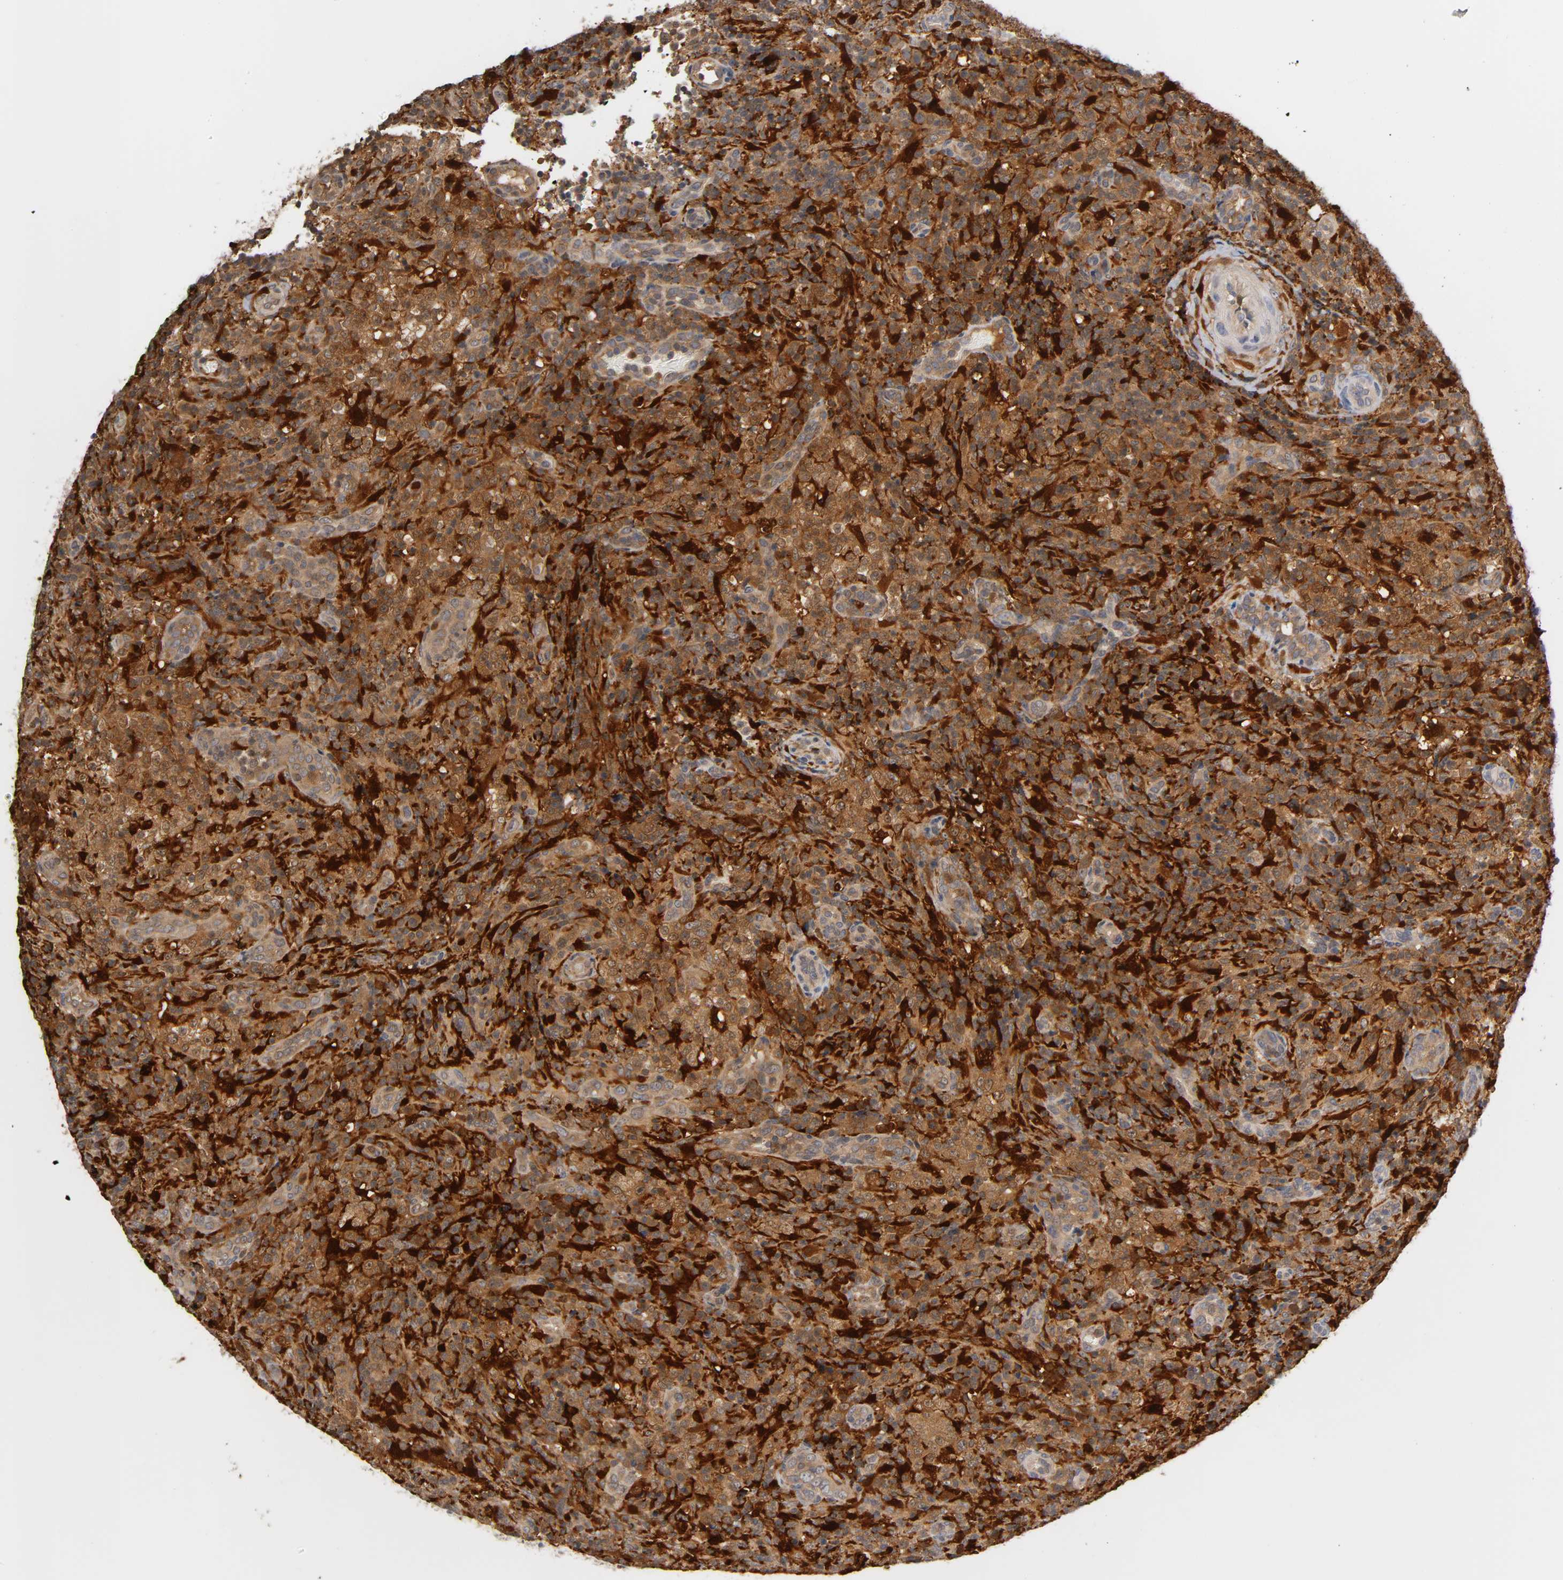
{"staining": {"intensity": "moderate", "quantity": "25%-75%", "location": "cytoplasmic/membranous"}, "tissue": "lymphoma", "cell_type": "Tumor cells", "image_type": "cancer", "snomed": [{"axis": "morphology", "description": "Malignant lymphoma, non-Hodgkin's type, High grade"}, {"axis": "topography", "description": "Lymph node"}], "caption": "Malignant lymphoma, non-Hodgkin's type (high-grade) was stained to show a protein in brown. There is medium levels of moderate cytoplasmic/membranous staining in about 25%-75% of tumor cells.", "gene": "IL18", "patient": {"sex": "female", "age": 76}}